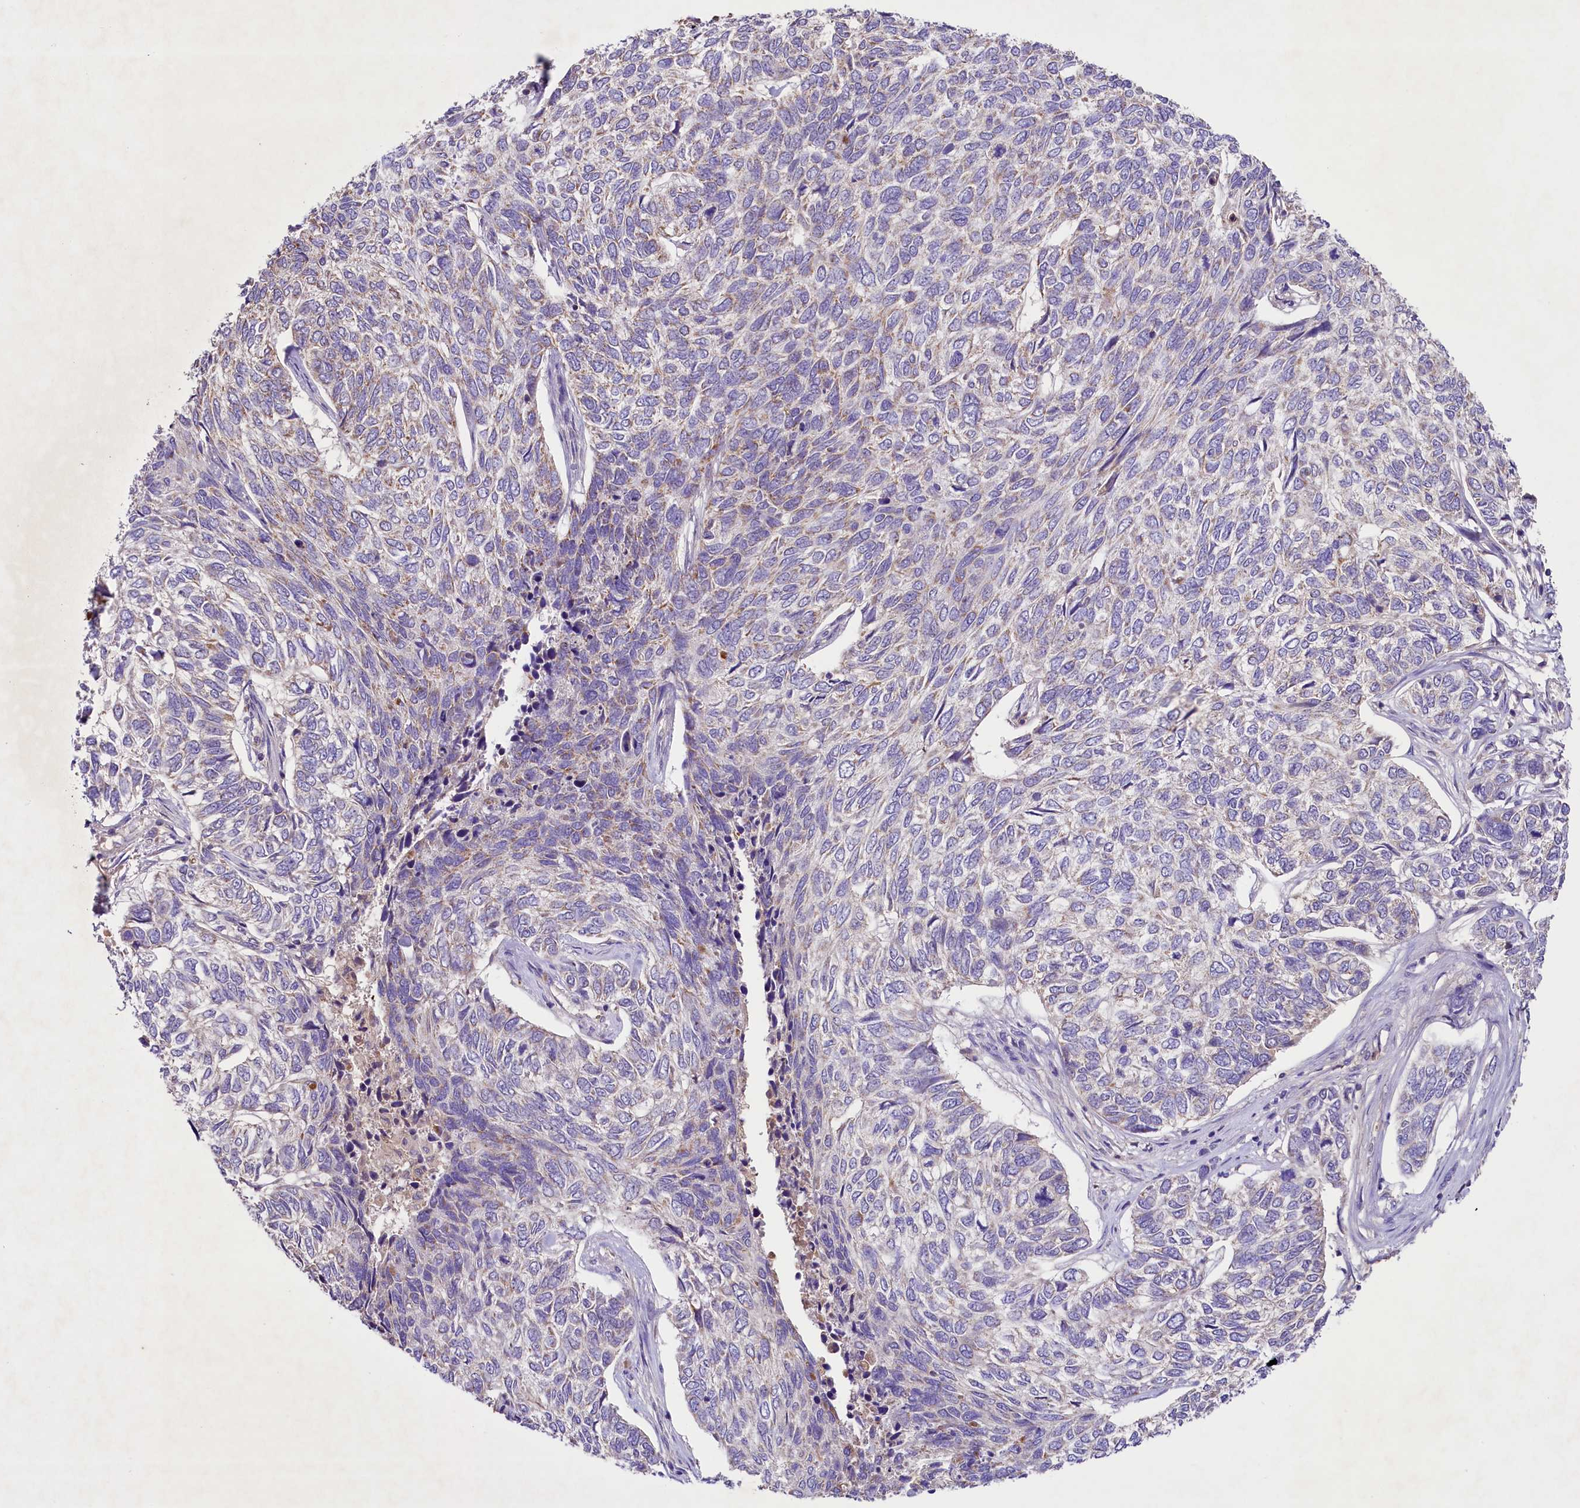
{"staining": {"intensity": "weak", "quantity": "25%-75%", "location": "cytoplasmic/membranous"}, "tissue": "skin cancer", "cell_type": "Tumor cells", "image_type": "cancer", "snomed": [{"axis": "morphology", "description": "Basal cell carcinoma"}, {"axis": "topography", "description": "Skin"}], "caption": "High-magnification brightfield microscopy of skin basal cell carcinoma stained with DAB (brown) and counterstained with hematoxylin (blue). tumor cells exhibit weak cytoplasmic/membranous positivity is identified in about25%-75% of cells.", "gene": "PMPCB", "patient": {"sex": "female", "age": 65}}